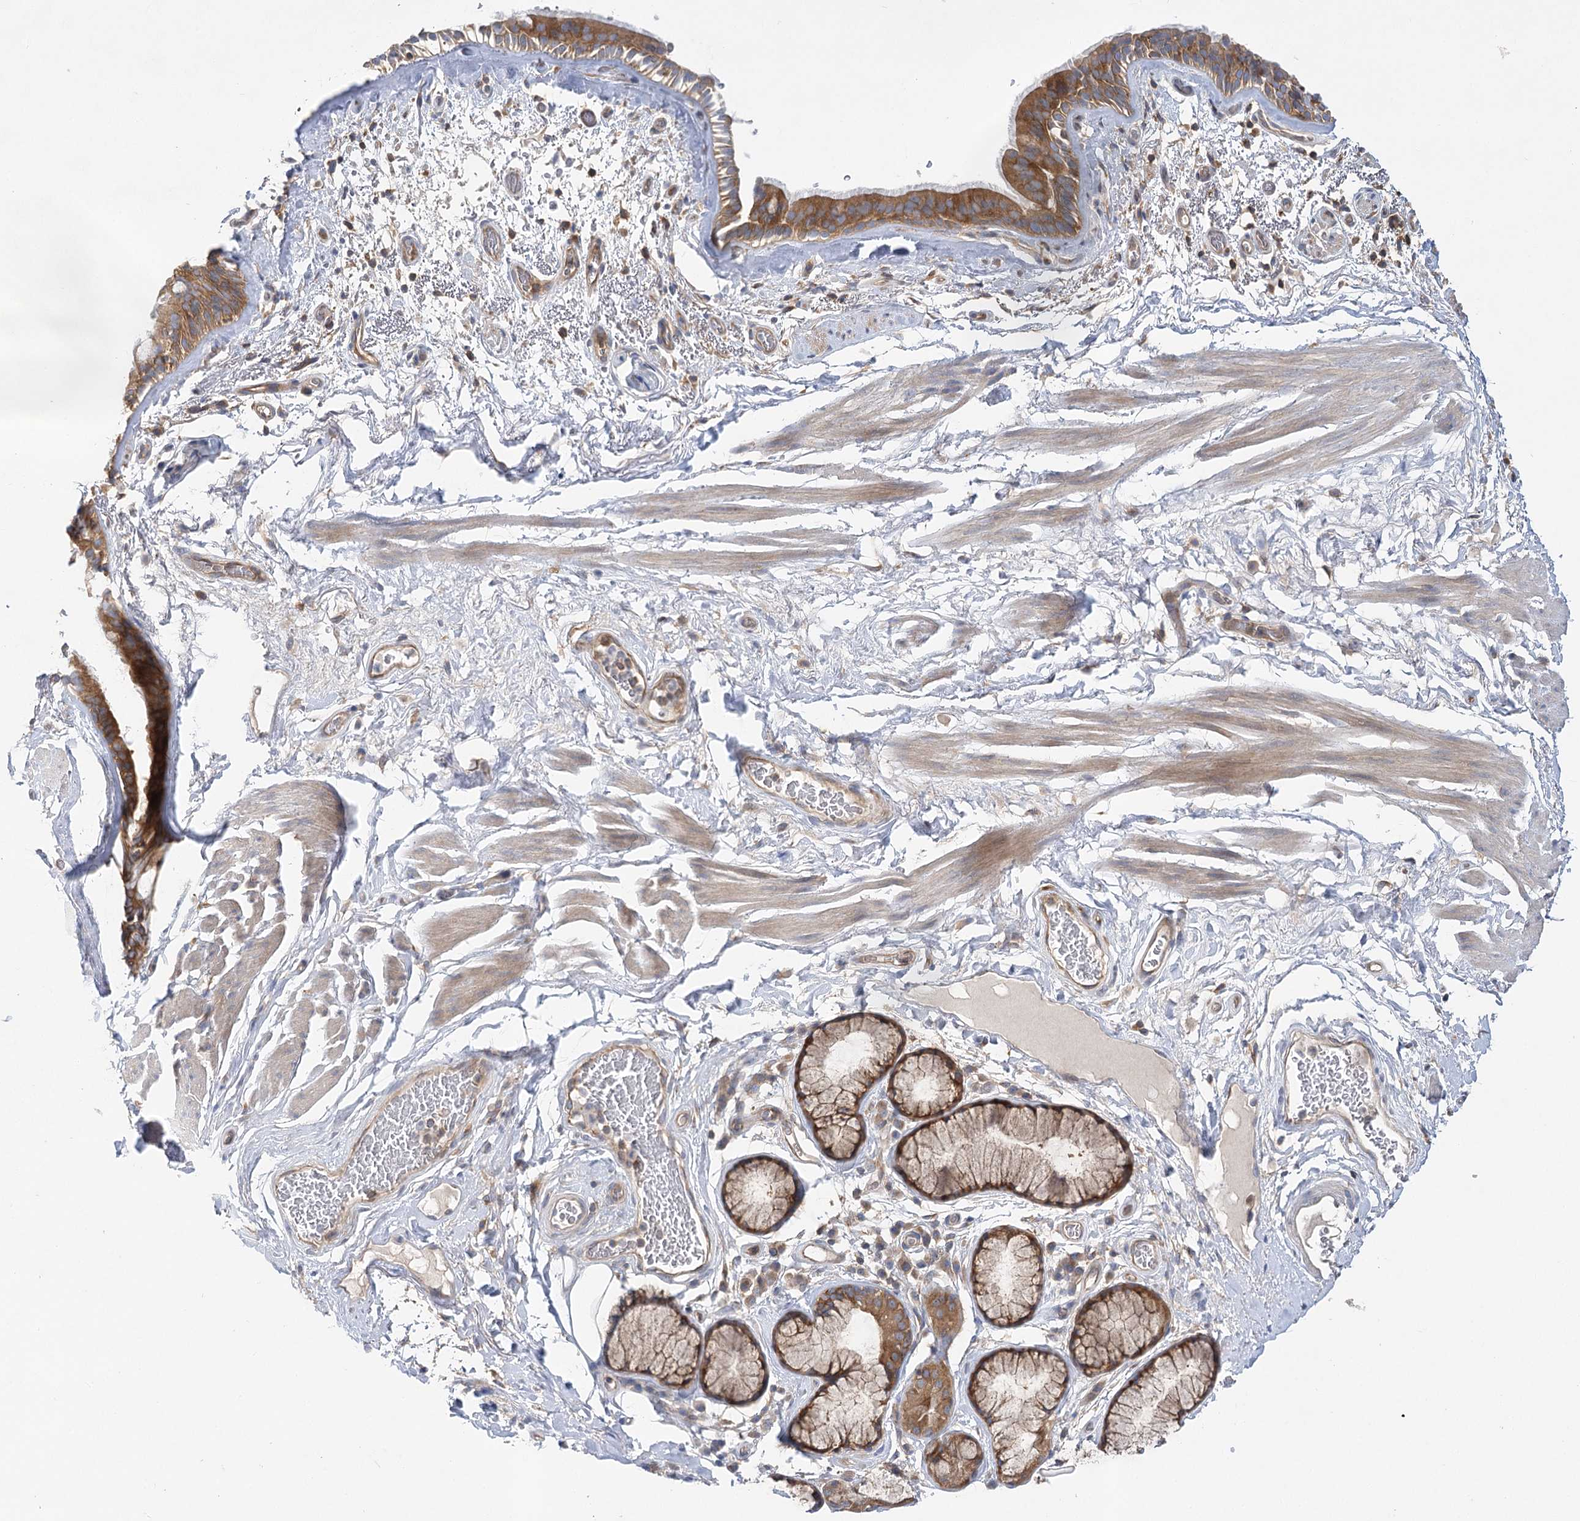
{"staining": {"intensity": "moderate", "quantity": ">75%", "location": "cytoplasmic/membranous"}, "tissue": "bronchus", "cell_type": "Respiratory epithelial cells", "image_type": "normal", "snomed": [{"axis": "morphology", "description": "Normal tissue, NOS"}, {"axis": "topography", "description": "Cartilage tissue"}], "caption": "About >75% of respiratory epithelial cells in unremarkable human bronchus reveal moderate cytoplasmic/membranous protein positivity as visualized by brown immunohistochemical staining.", "gene": "ABRAXAS2", "patient": {"sex": "female", "age": 63}}